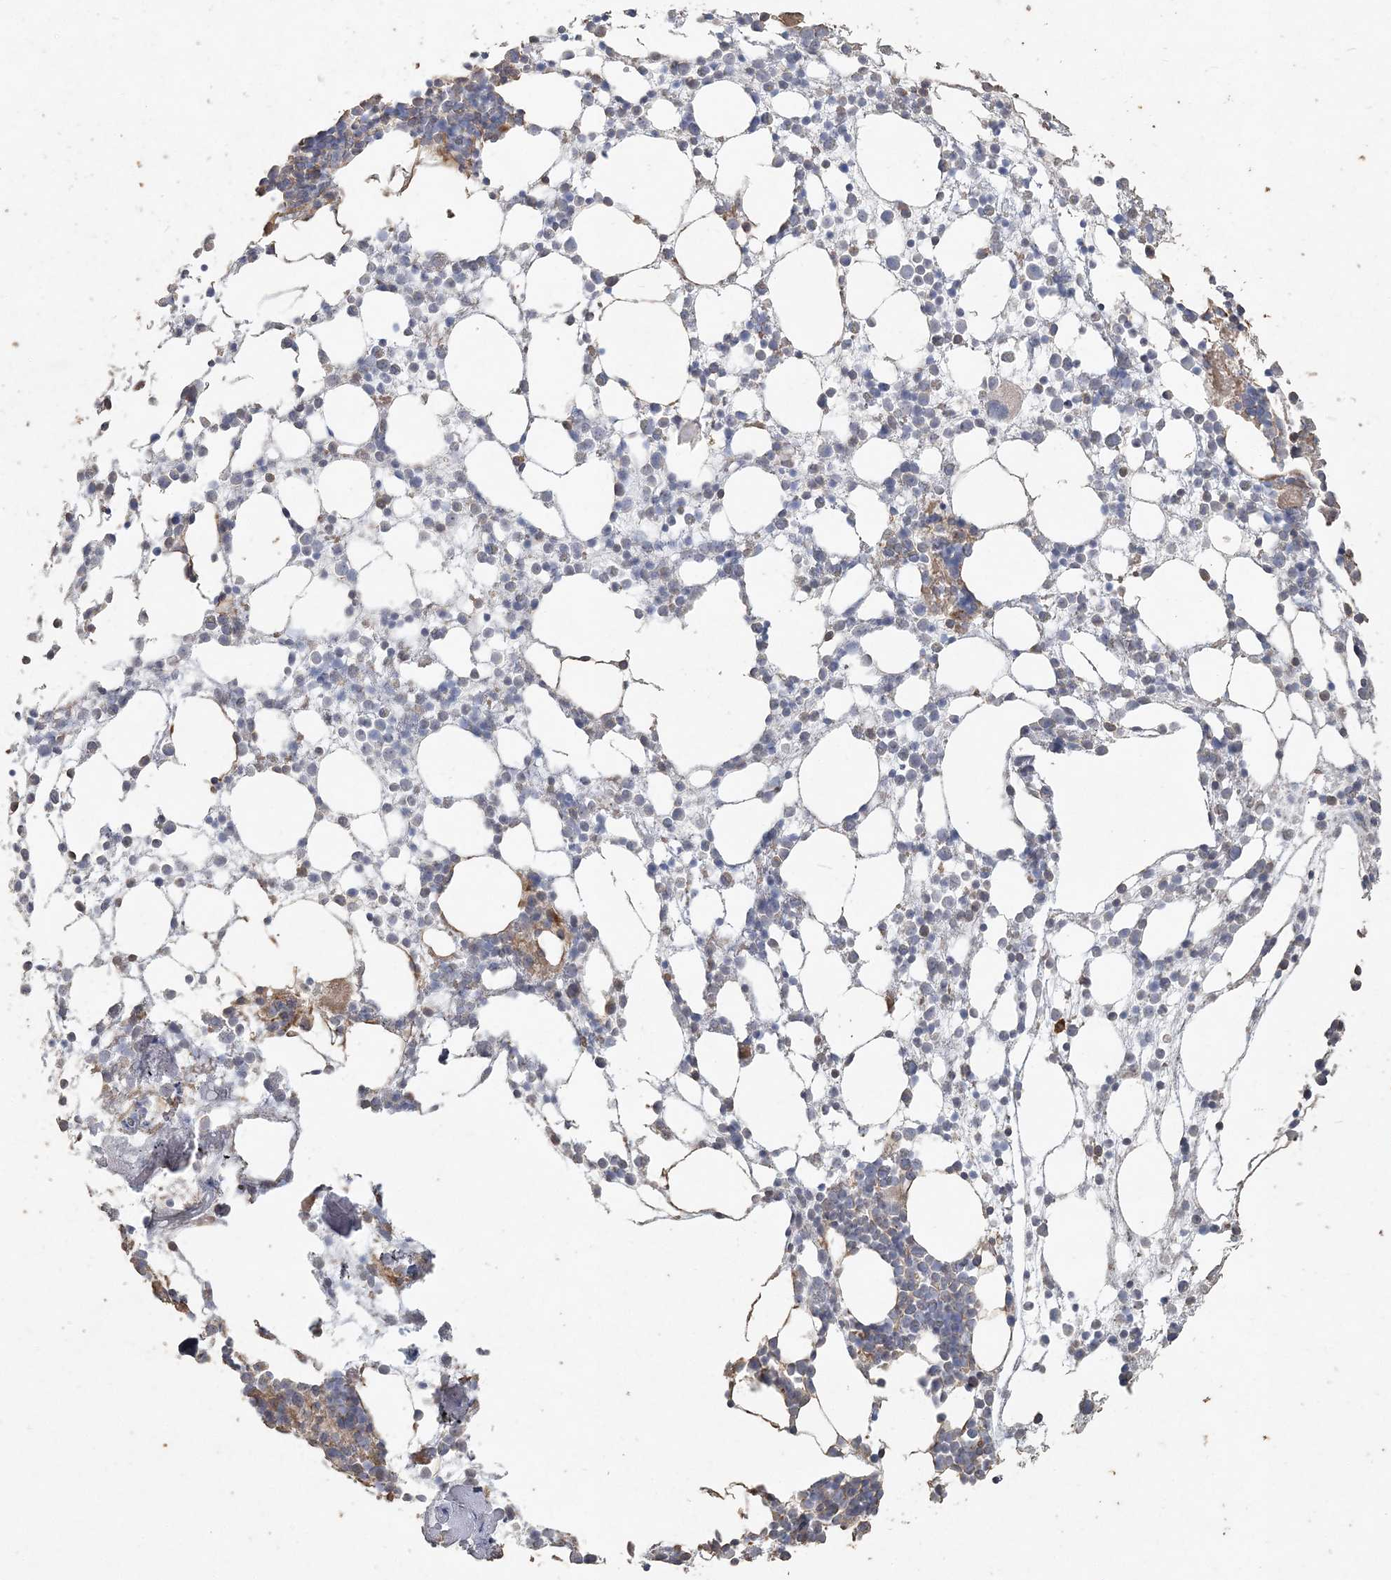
{"staining": {"intensity": "negative", "quantity": "none", "location": "none"}, "tissue": "bone marrow", "cell_type": "Hematopoietic cells", "image_type": "normal", "snomed": [{"axis": "morphology", "description": "Normal tissue, NOS"}, {"axis": "topography", "description": "Bone marrow"}], "caption": "IHC of unremarkable bone marrow shows no expression in hematopoietic cells.", "gene": "RNF145", "patient": {"sex": "female", "age": 57}}